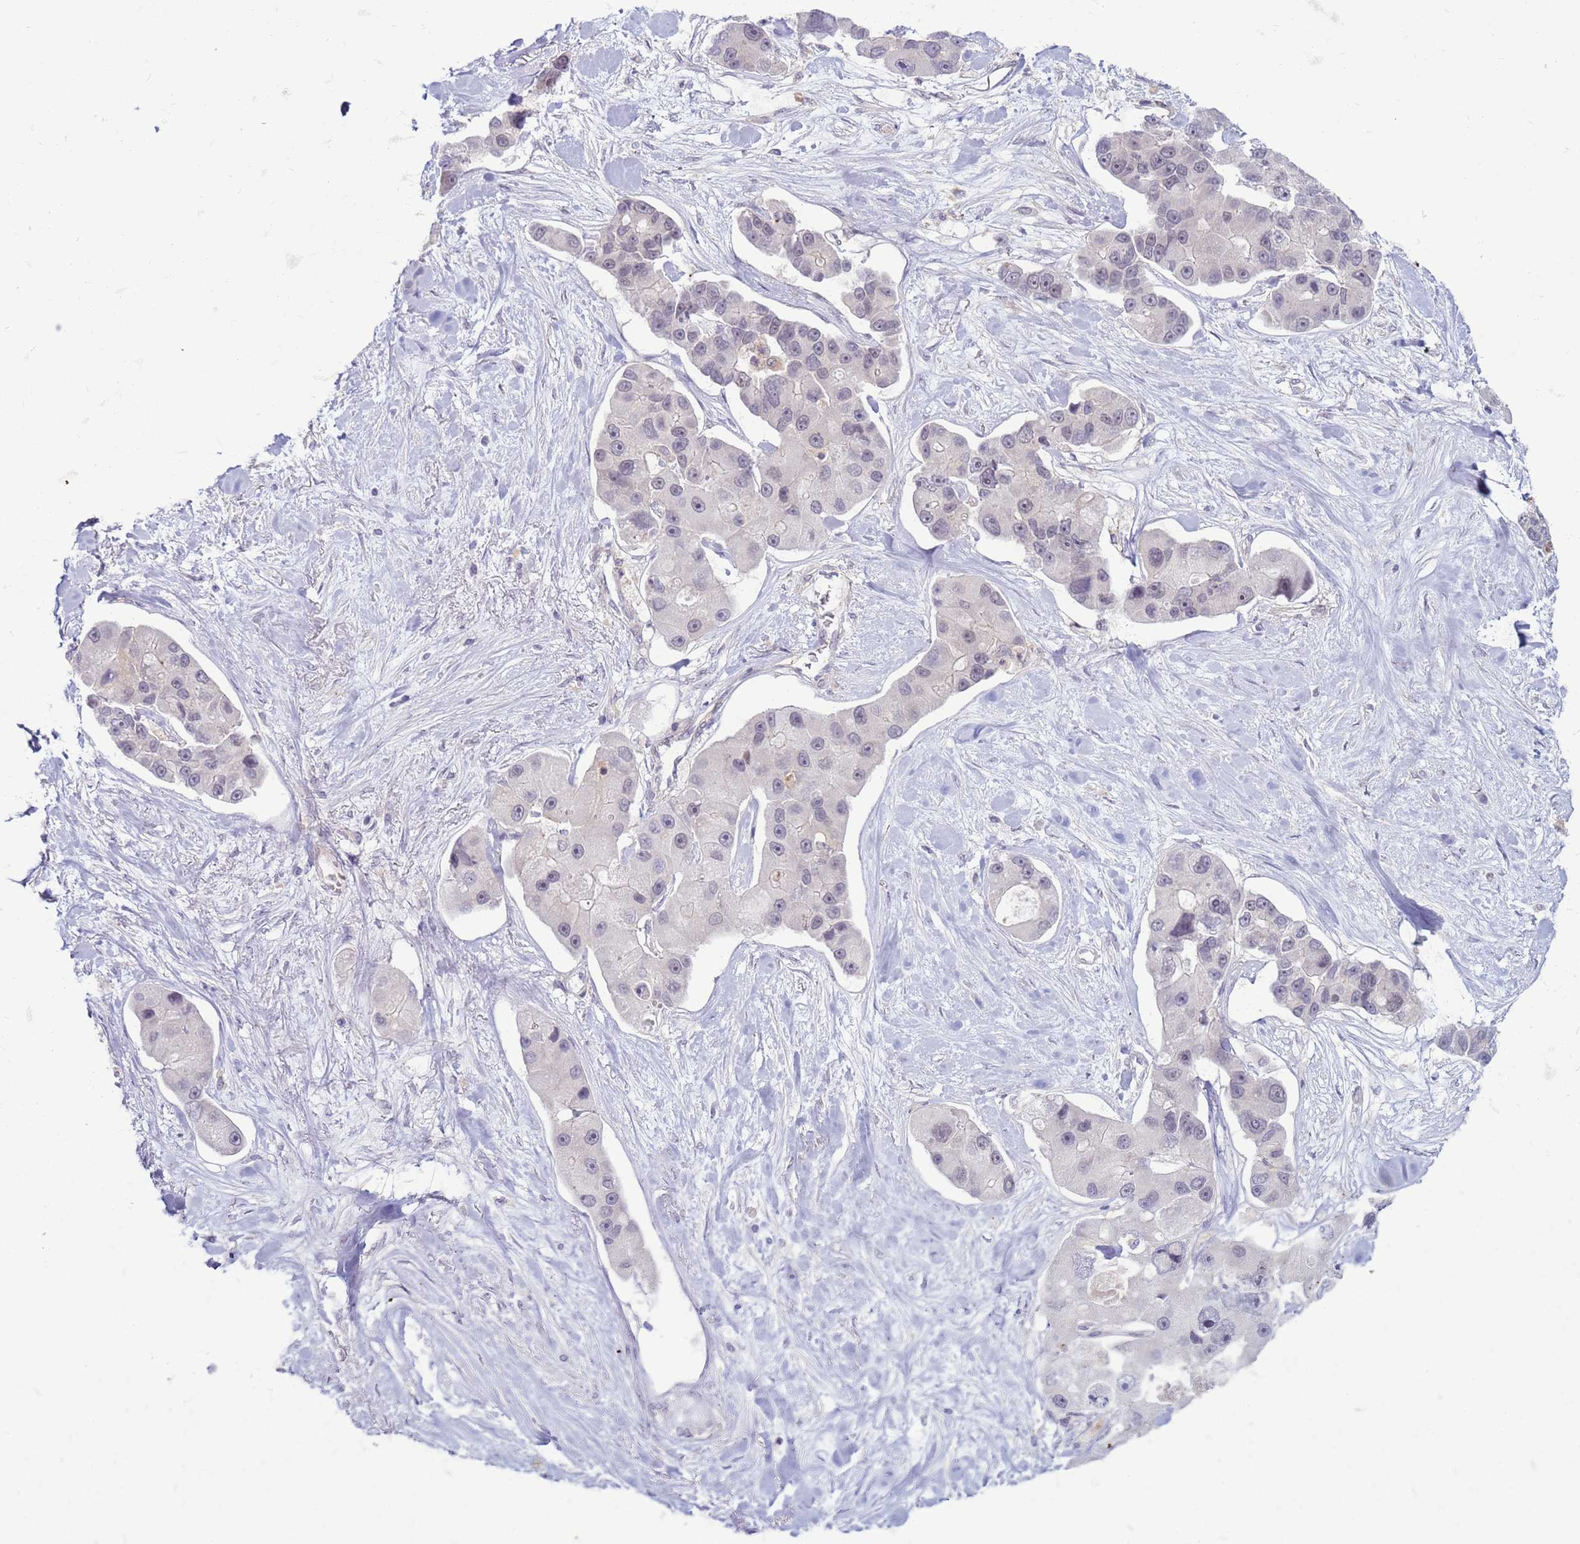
{"staining": {"intensity": "negative", "quantity": "none", "location": "none"}, "tissue": "lung cancer", "cell_type": "Tumor cells", "image_type": "cancer", "snomed": [{"axis": "morphology", "description": "Adenocarcinoma, NOS"}, {"axis": "topography", "description": "Lung"}], "caption": "Immunohistochemistry (IHC) micrograph of neoplastic tissue: human adenocarcinoma (lung) stained with DAB reveals no significant protein positivity in tumor cells.", "gene": "SLC15A3", "patient": {"sex": "female", "age": 54}}